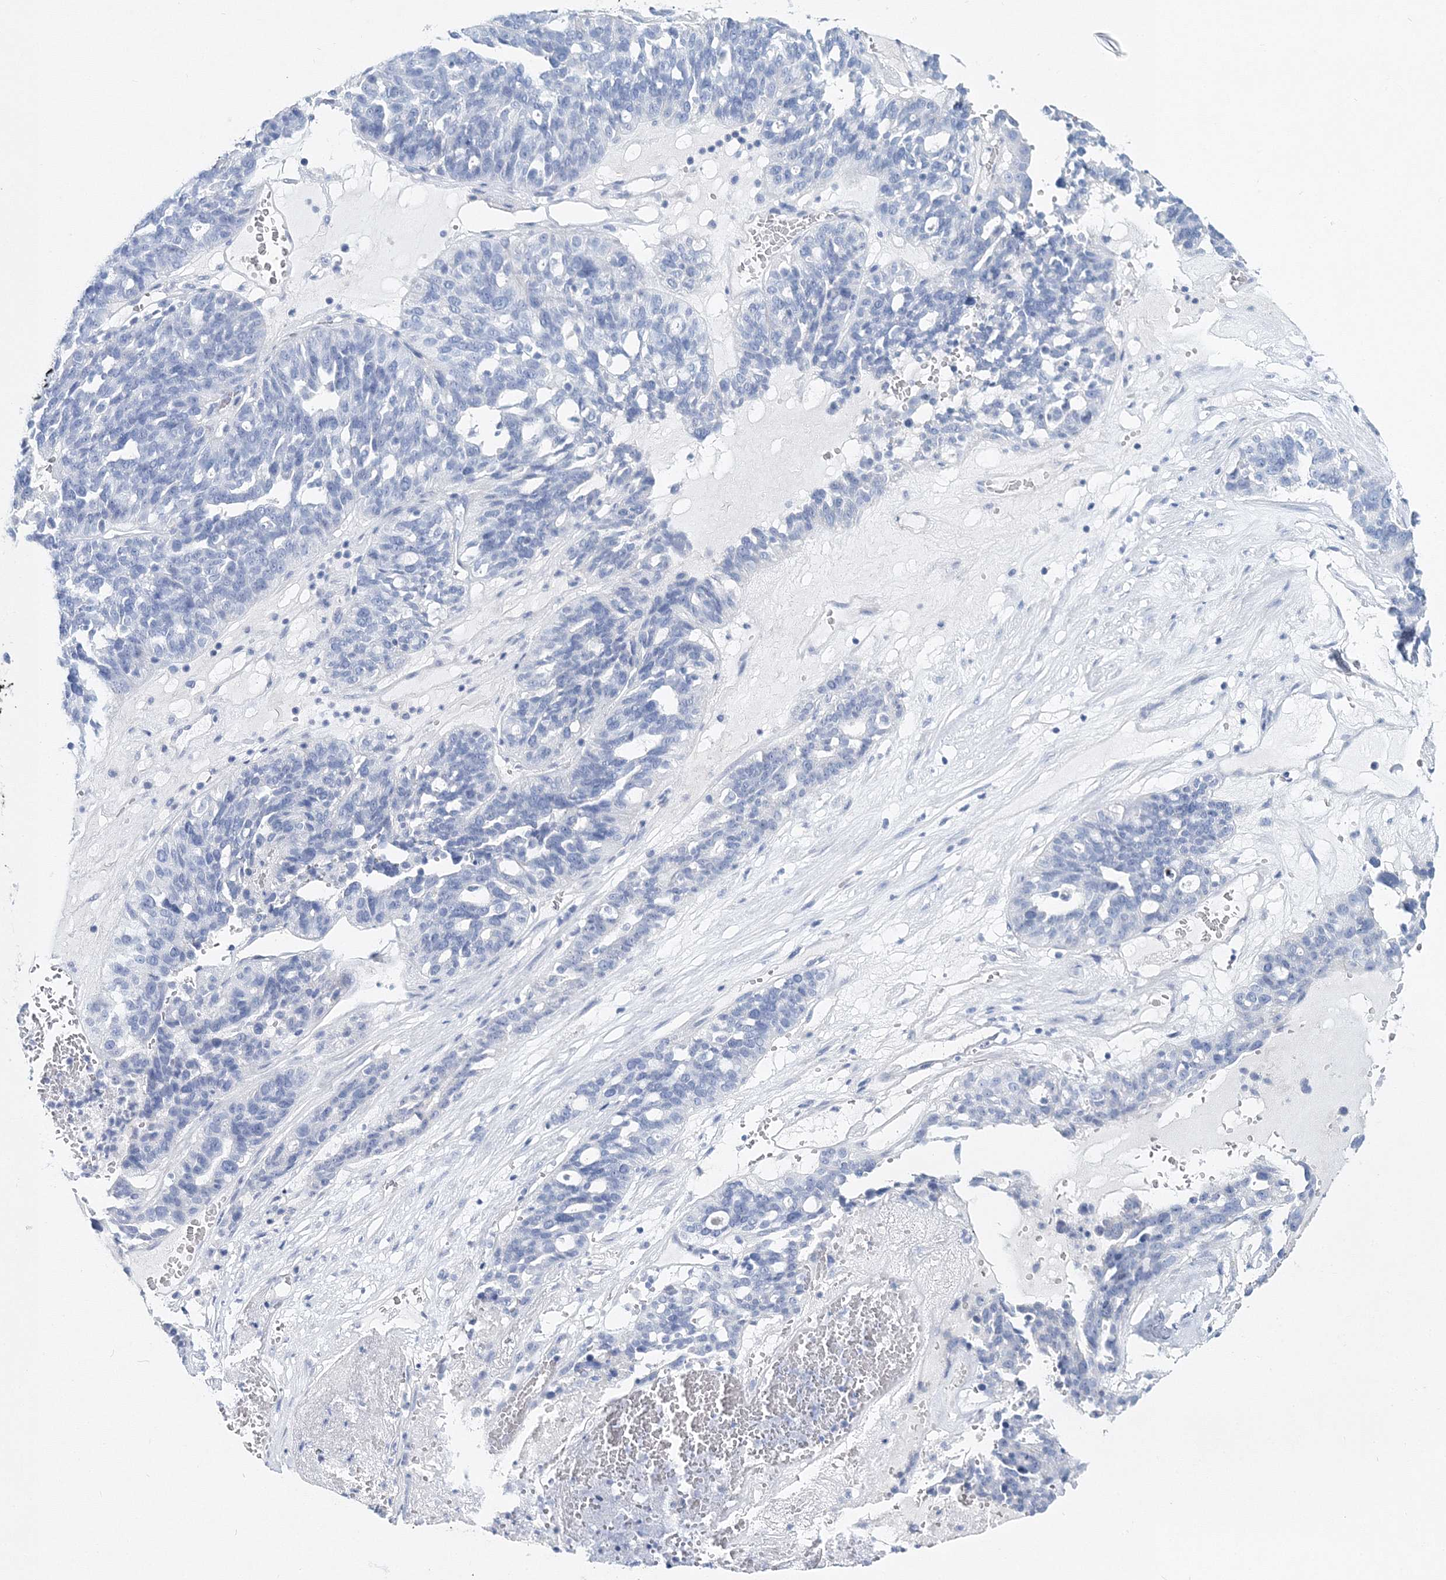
{"staining": {"intensity": "negative", "quantity": "none", "location": "none"}, "tissue": "ovarian cancer", "cell_type": "Tumor cells", "image_type": "cancer", "snomed": [{"axis": "morphology", "description": "Cystadenocarcinoma, serous, NOS"}, {"axis": "topography", "description": "Ovary"}], "caption": "Immunohistochemical staining of human ovarian cancer reveals no significant staining in tumor cells. (Brightfield microscopy of DAB IHC at high magnification).", "gene": "MYOZ2", "patient": {"sex": "female", "age": 59}}